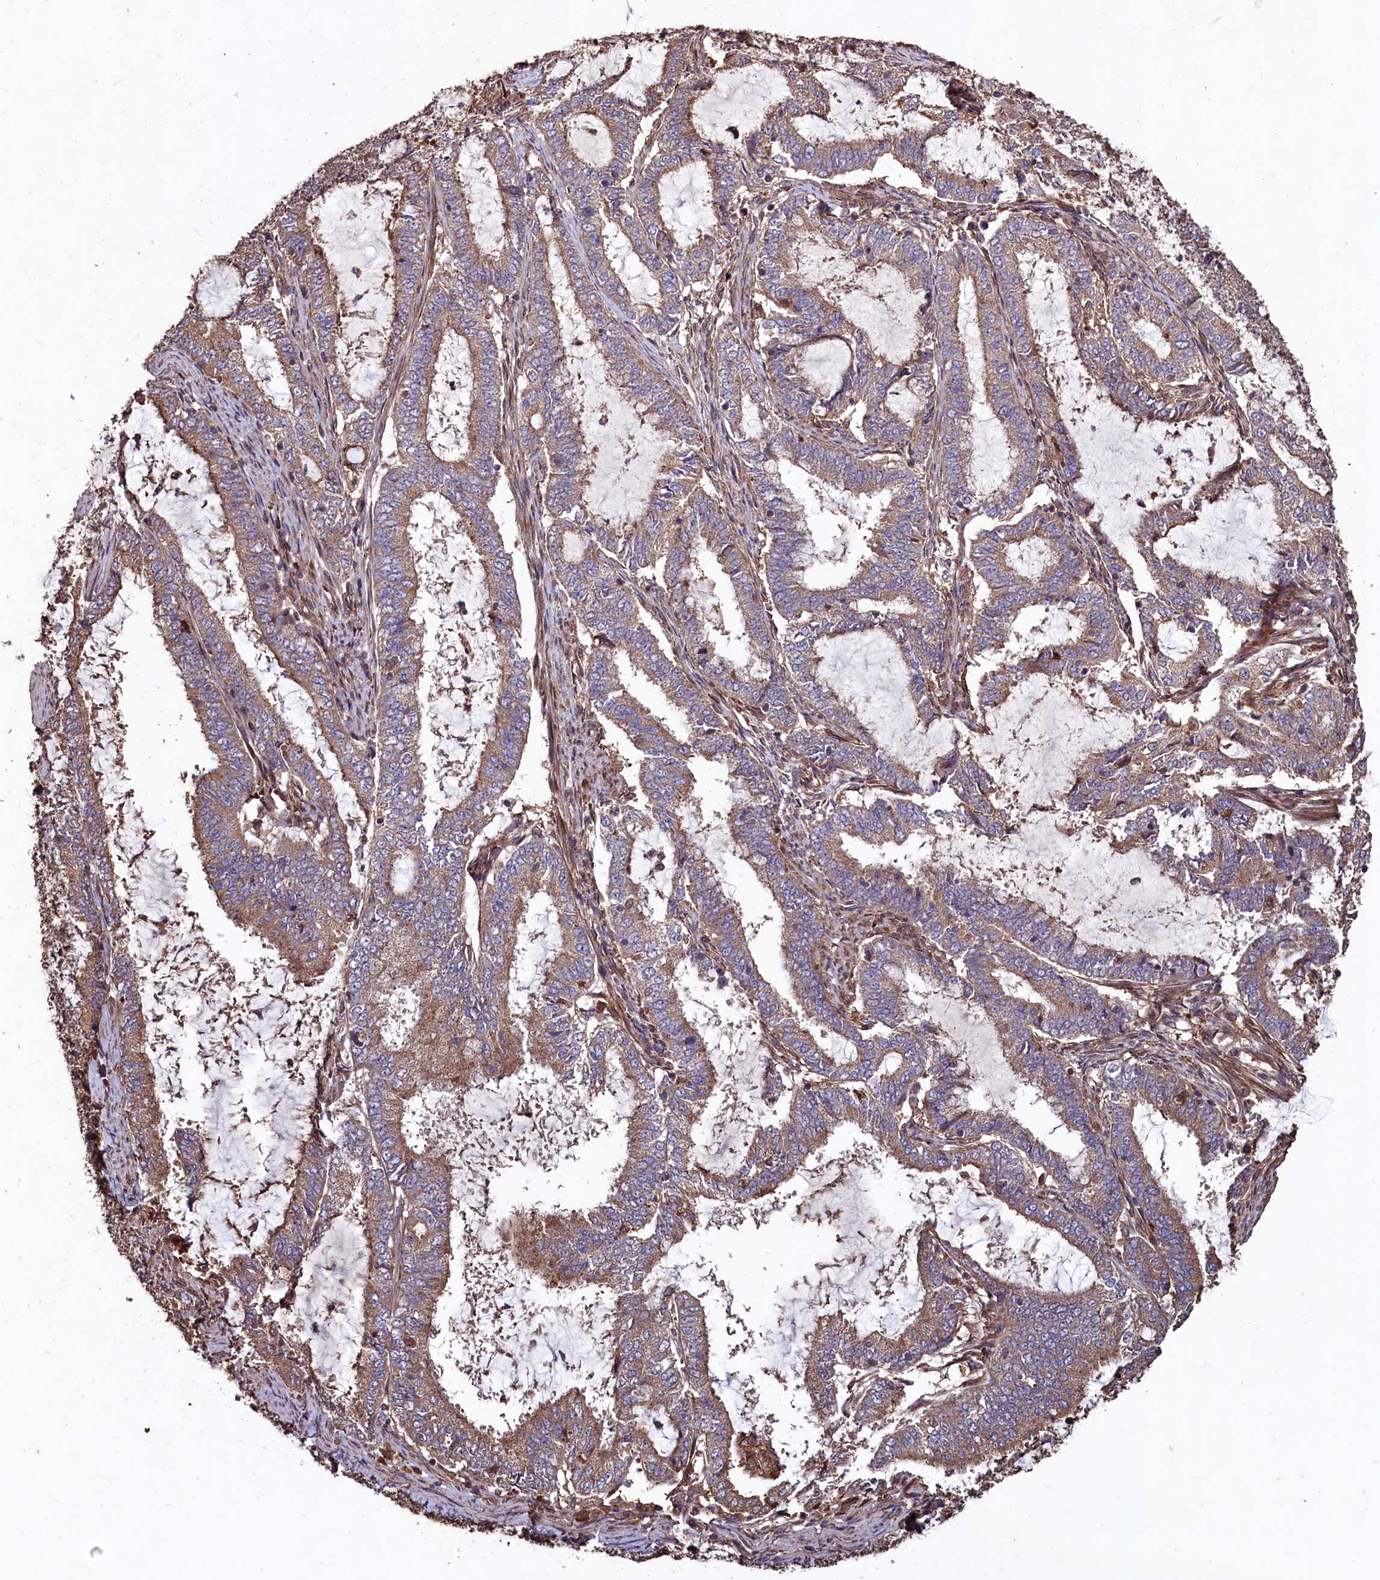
{"staining": {"intensity": "moderate", "quantity": "25%-75%", "location": "cytoplasmic/membranous"}, "tissue": "endometrial cancer", "cell_type": "Tumor cells", "image_type": "cancer", "snomed": [{"axis": "morphology", "description": "Adenocarcinoma, NOS"}, {"axis": "topography", "description": "Endometrium"}], "caption": "A brown stain highlights moderate cytoplasmic/membranous expression of a protein in endometrial cancer tumor cells.", "gene": "TMEM98", "patient": {"sex": "female", "age": 51}}